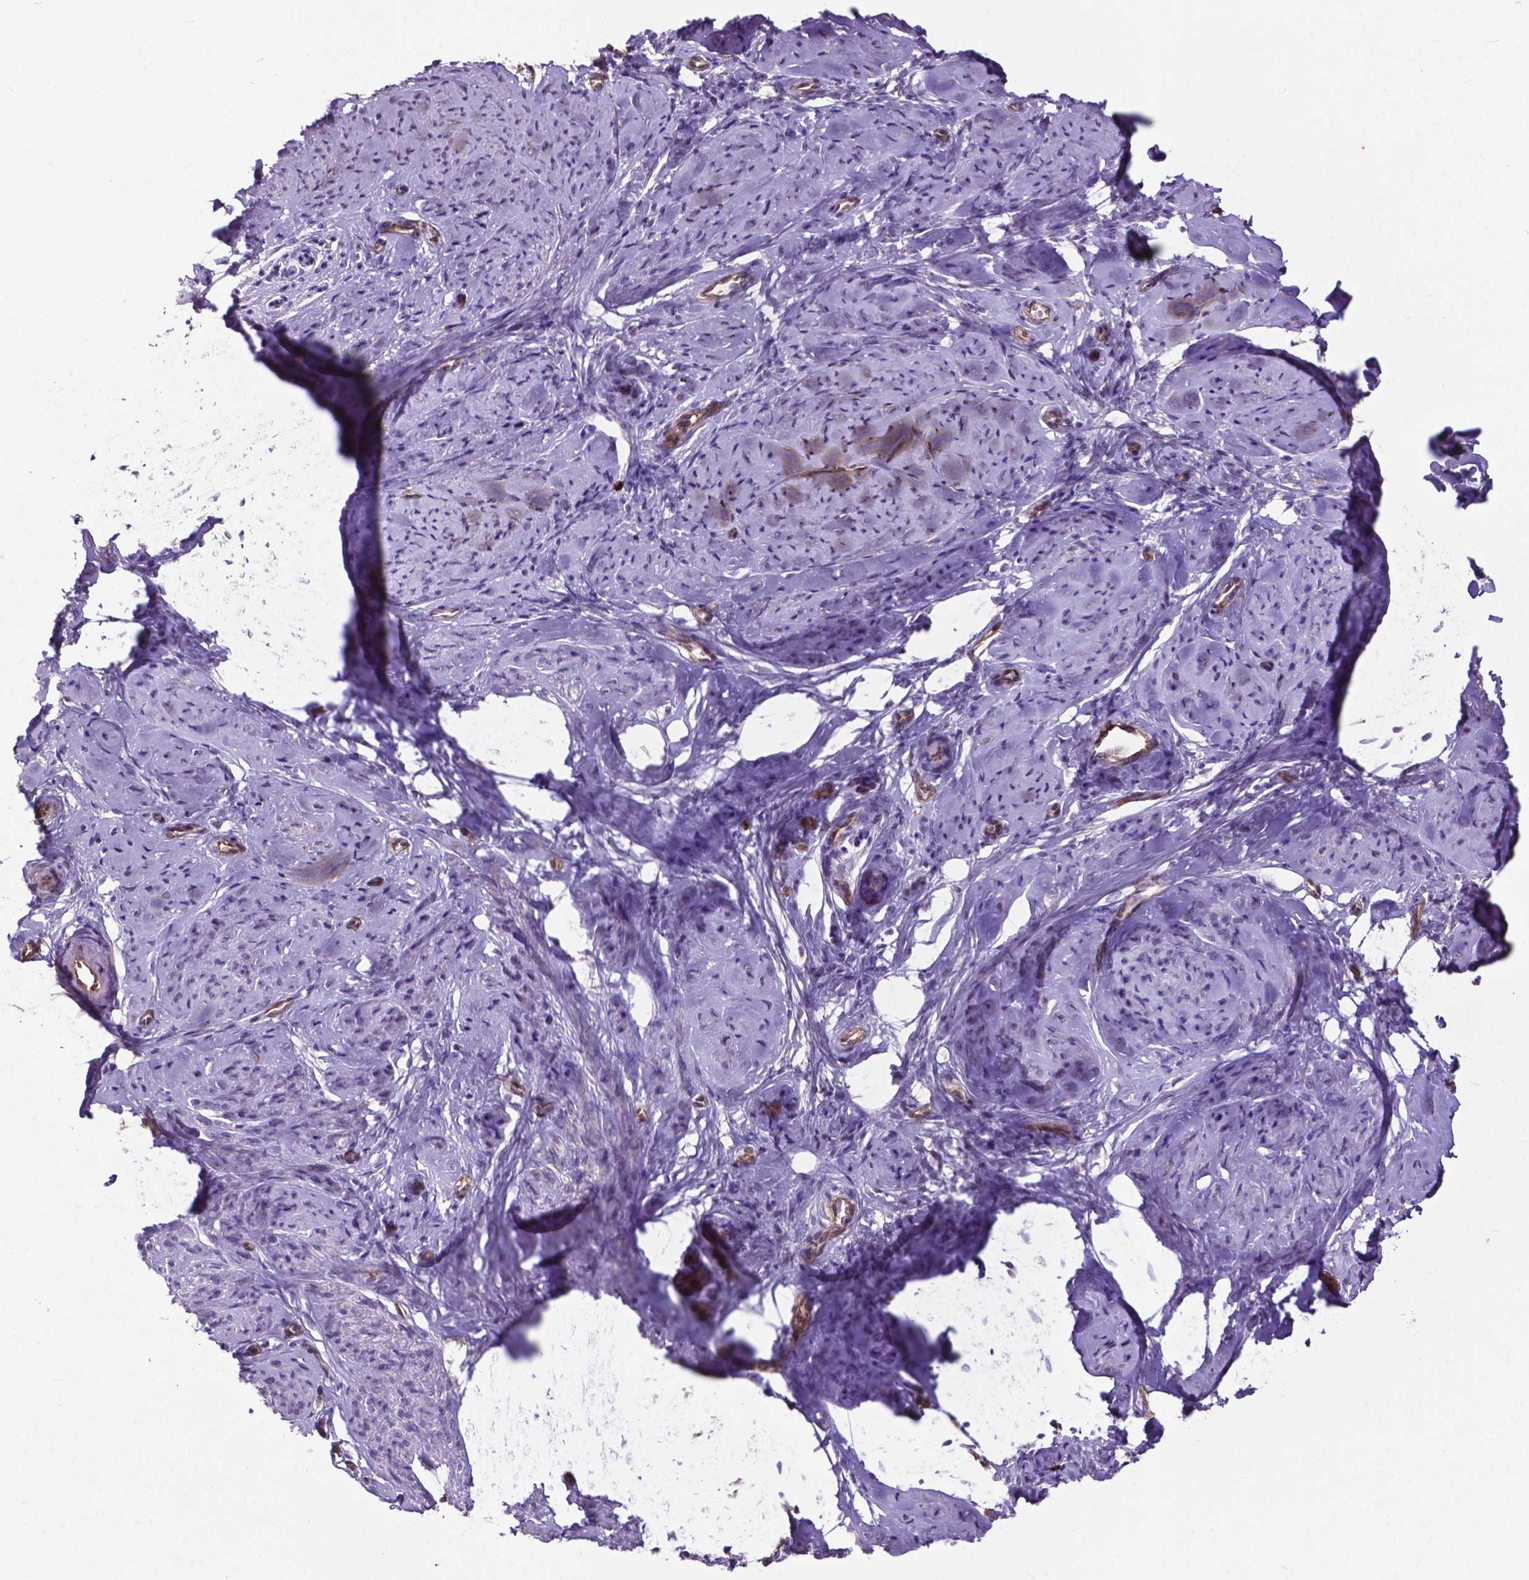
{"staining": {"intensity": "weak", "quantity": "<25%", "location": "cytoplasmic/membranous"}, "tissue": "smooth muscle", "cell_type": "Smooth muscle cells", "image_type": "normal", "snomed": [{"axis": "morphology", "description": "Normal tissue, NOS"}, {"axis": "topography", "description": "Smooth muscle"}], "caption": "This histopathology image is of unremarkable smooth muscle stained with immunohistochemistry (IHC) to label a protein in brown with the nuclei are counter-stained blue. There is no positivity in smooth muscle cells.", "gene": "PDLIM1", "patient": {"sex": "female", "age": 48}}